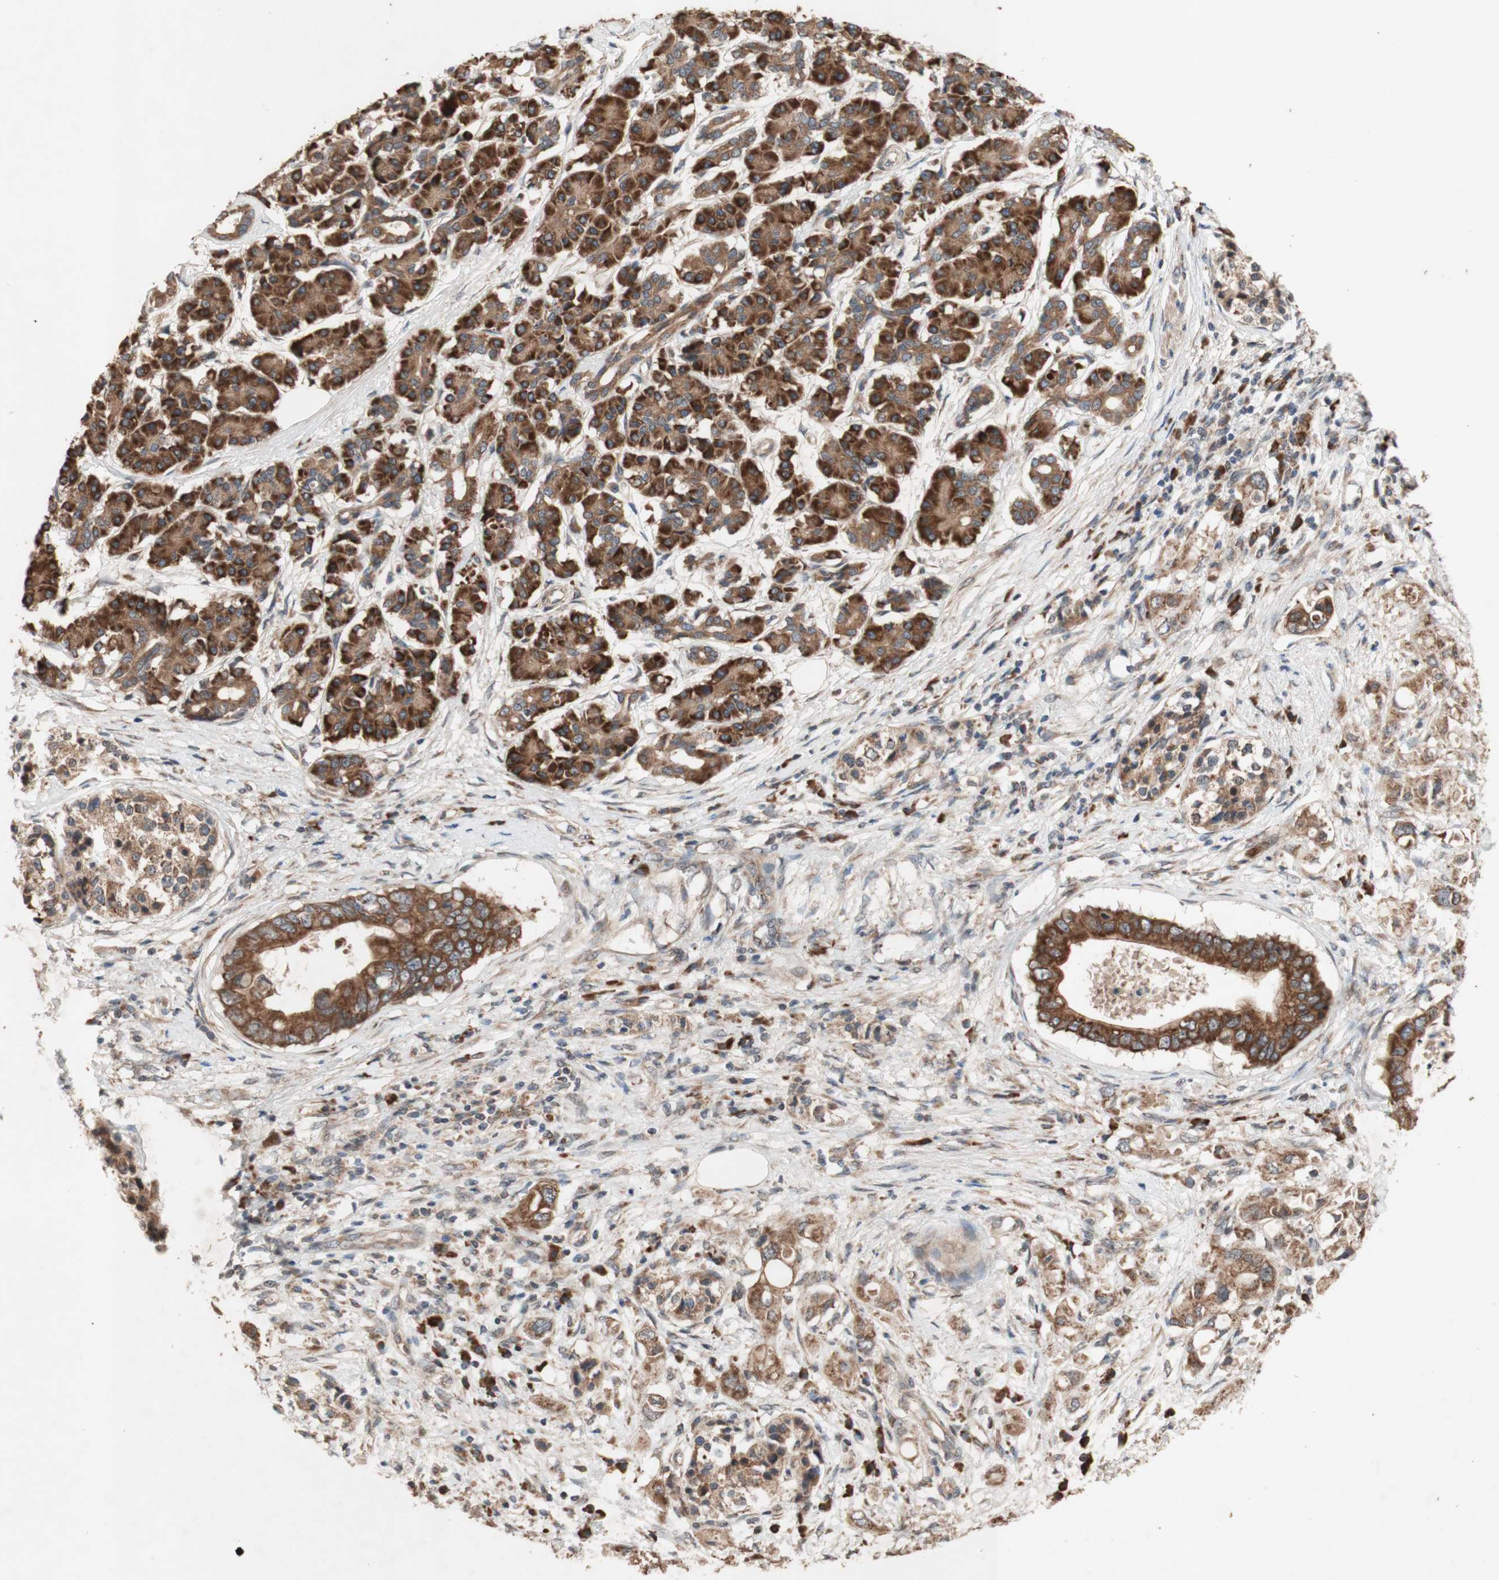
{"staining": {"intensity": "moderate", "quantity": ">75%", "location": "cytoplasmic/membranous"}, "tissue": "pancreatic cancer", "cell_type": "Tumor cells", "image_type": "cancer", "snomed": [{"axis": "morphology", "description": "Adenocarcinoma, NOS"}, {"axis": "topography", "description": "Pancreas"}], "caption": "IHC of adenocarcinoma (pancreatic) displays medium levels of moderate cytoplasmic/membranous staining in approximately >75% of tumor cells.", "gene": "DDOST", "patient": {"sex": "female", "age": 56}}